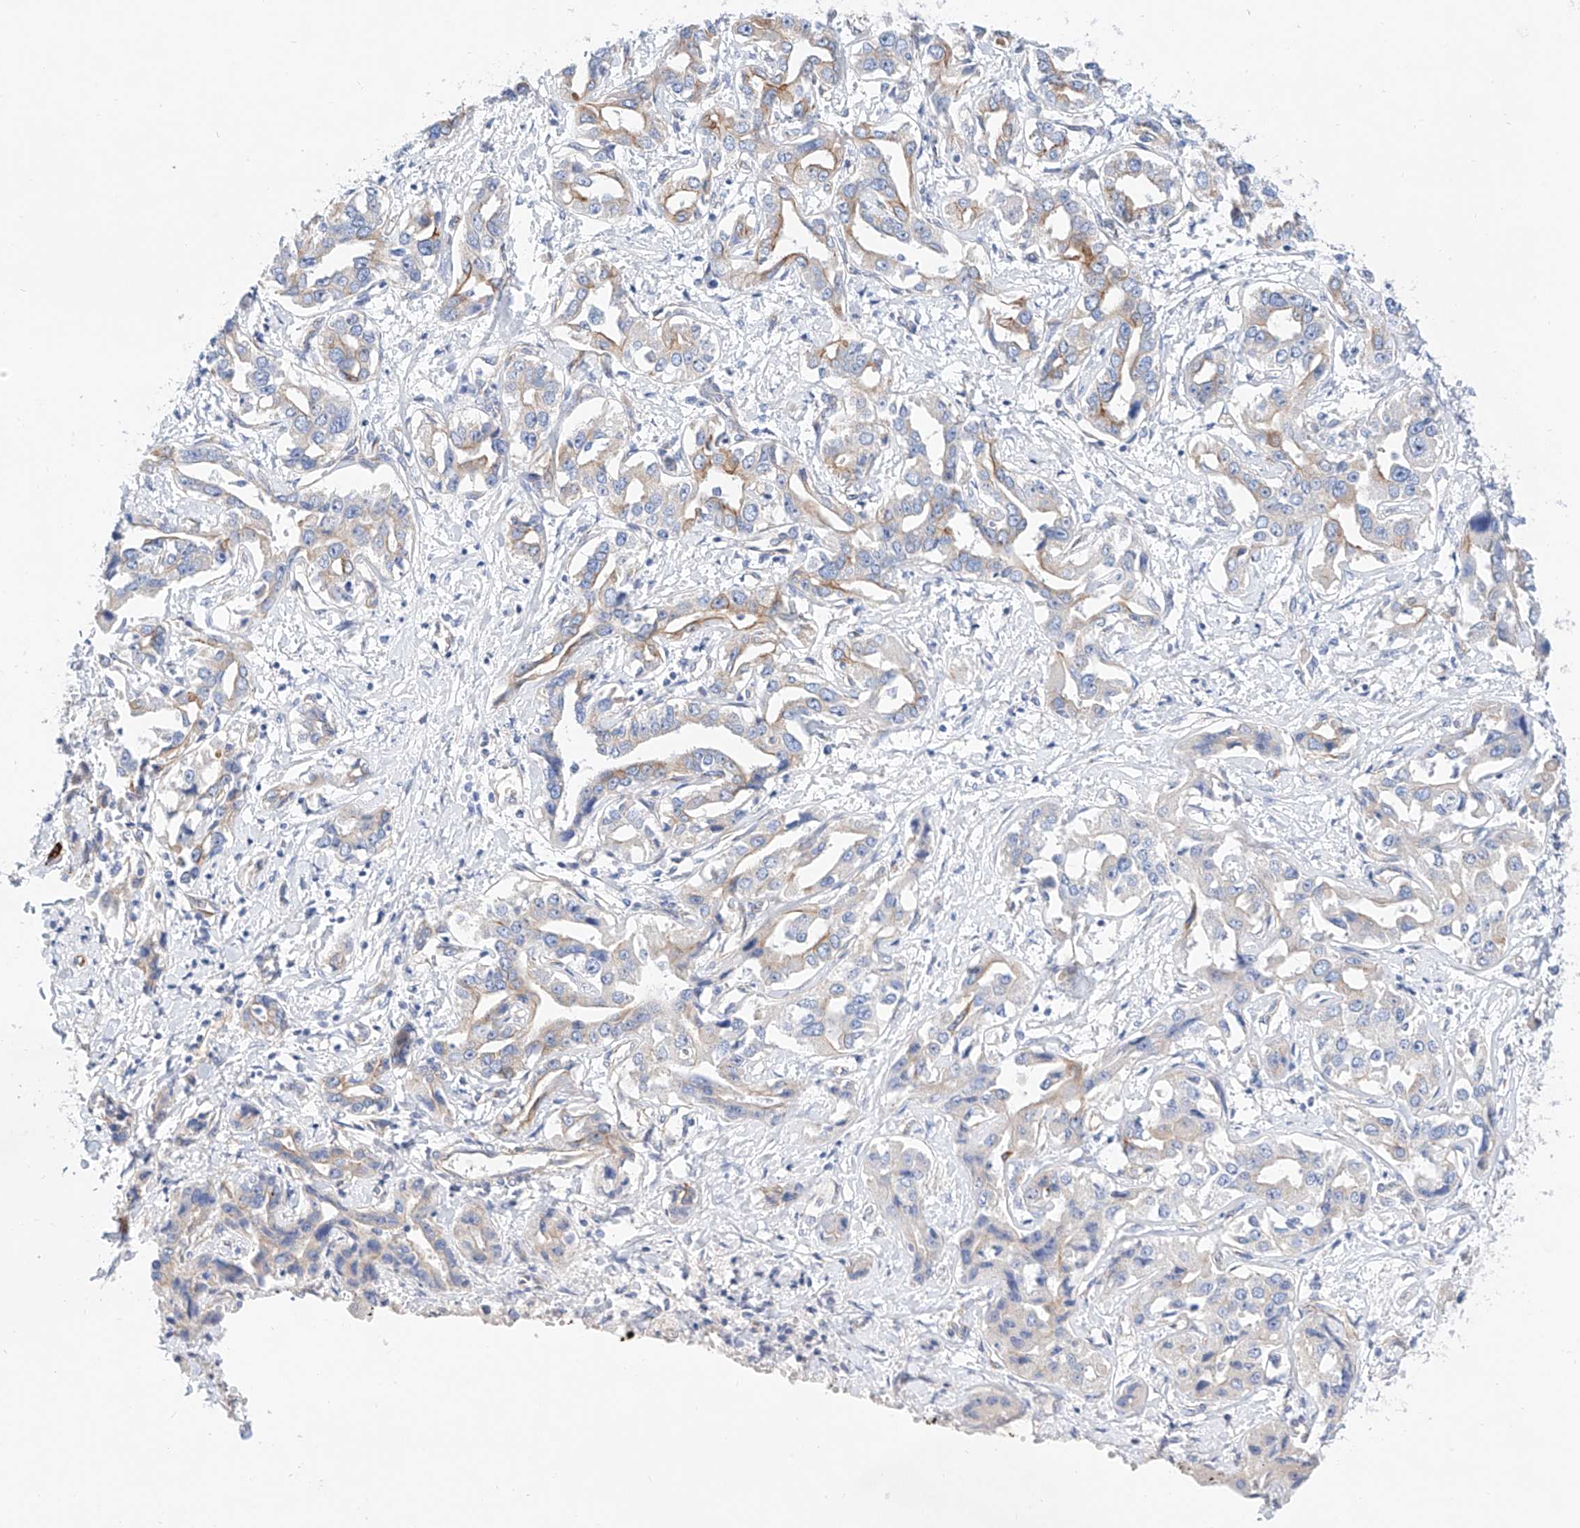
{"staining": {"intensity": "weak", "quantity": "<25%", "location": "cytoplasmic/membranous"}, "tissue": "liver cancer", "cell_type": "Tumor cells", "image_type": "cancer", "snomed": [{"axis": "morphology", "description": "Cholangiocarcinoma"}, {"axis": "topography", "description": "Liver"}], "caption": "An image of cholangiocarcinoma (liver) stained for a protein demonstrates no brown staining in tumor cells.", "gene": "SBSPON", "patient": {"sex": "male", "age": 59}}